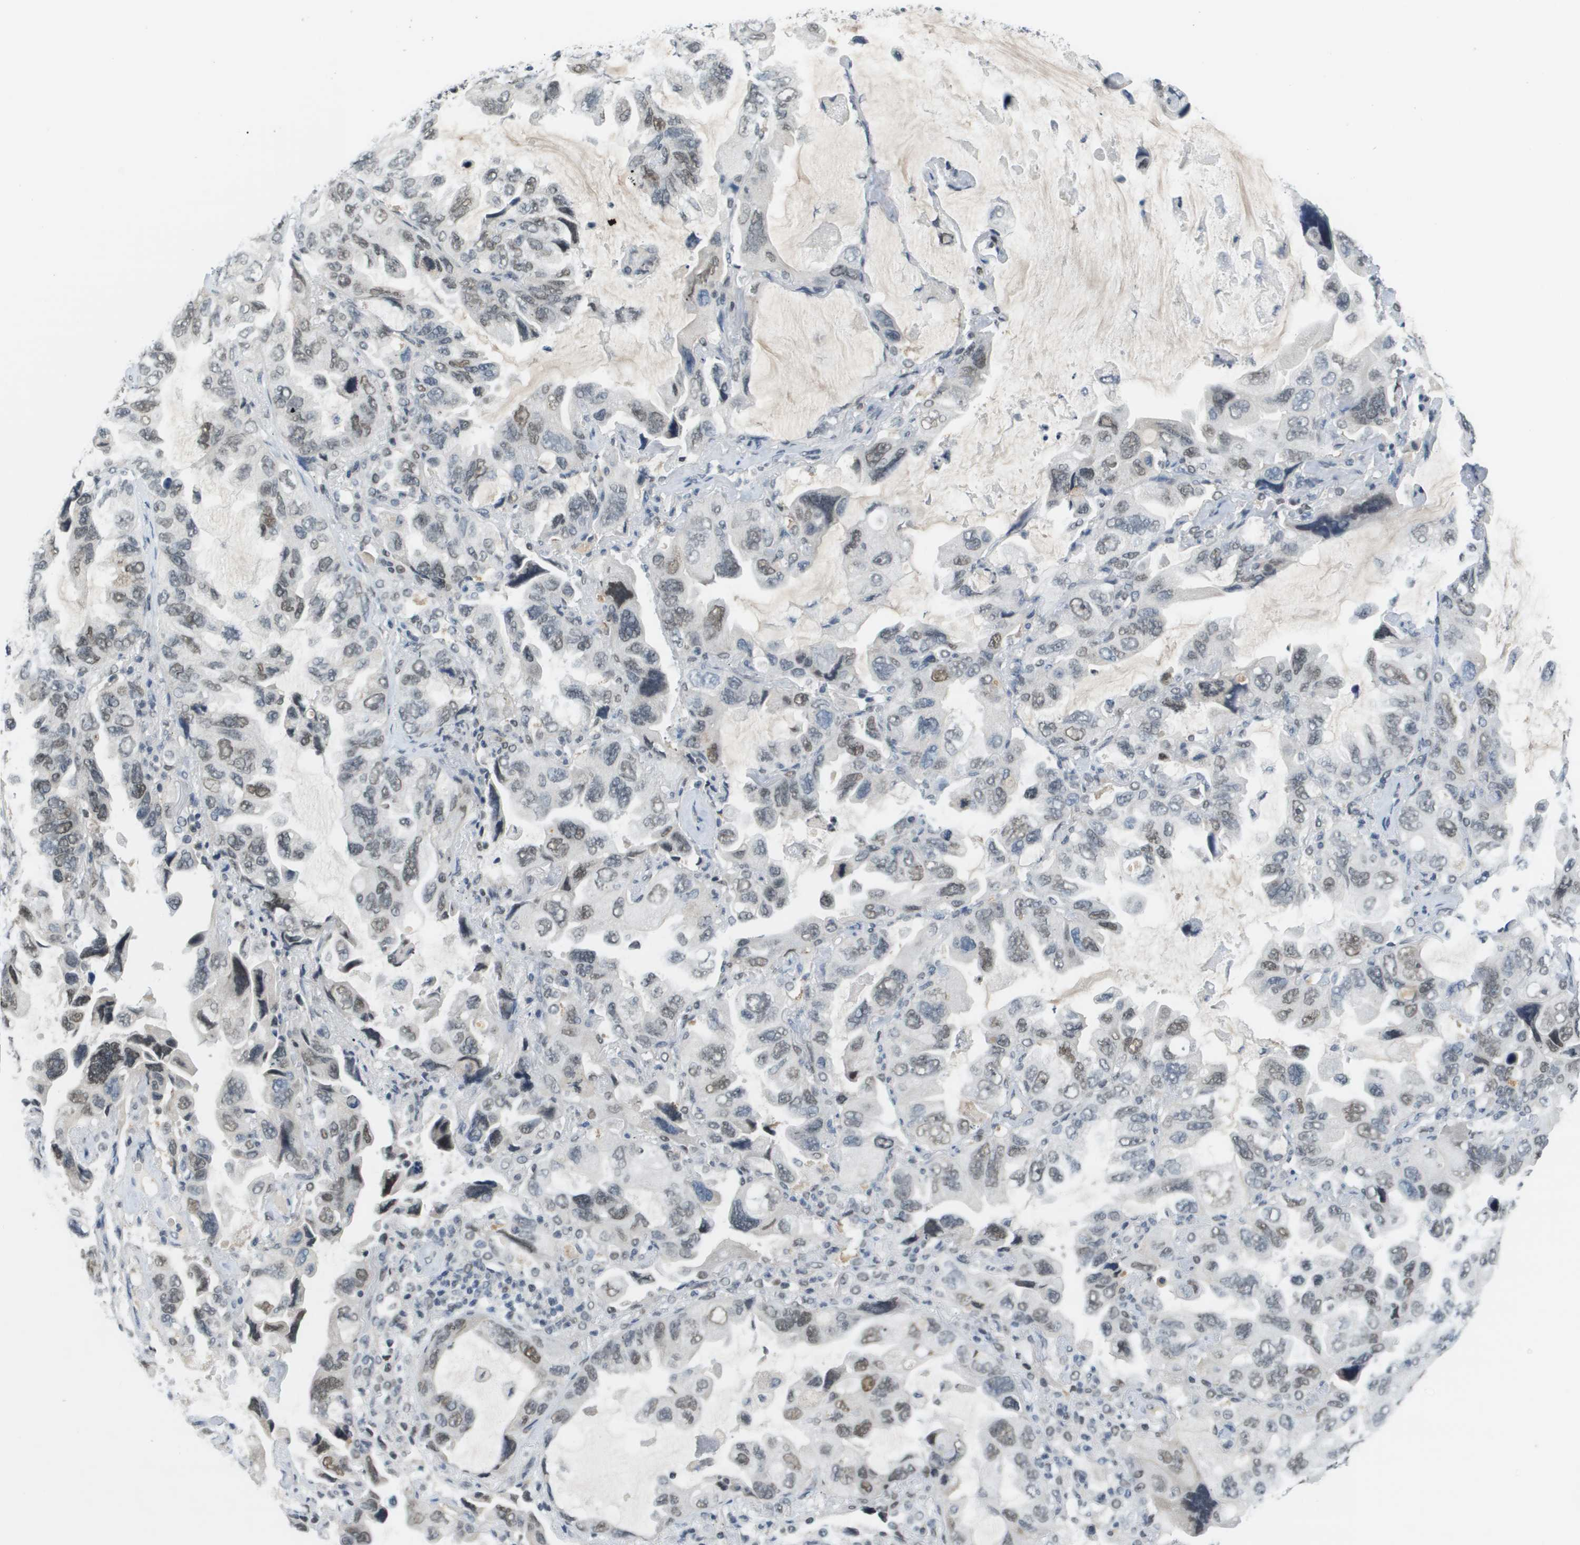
{"staining": {"intensity": "moderate", "quantity": "<25%", "location": "nuclear"}, "tissue": "lung cancer", "cell_type": "Tumor cells", "image_type": "cancer", "snomed": [{"axis": "morphology", "description": "Squamous cell carcinoma, NOS"}, {"axis": "topography", "description": "Lung"}], "caption": "Human lung squamous cell carcinoma stained with a brown dye exhibits moderate nuclear positive staining in about <25% of tumor cells.", "gene": "CBX5", "patient": {"sex": "female", "age": 73}}